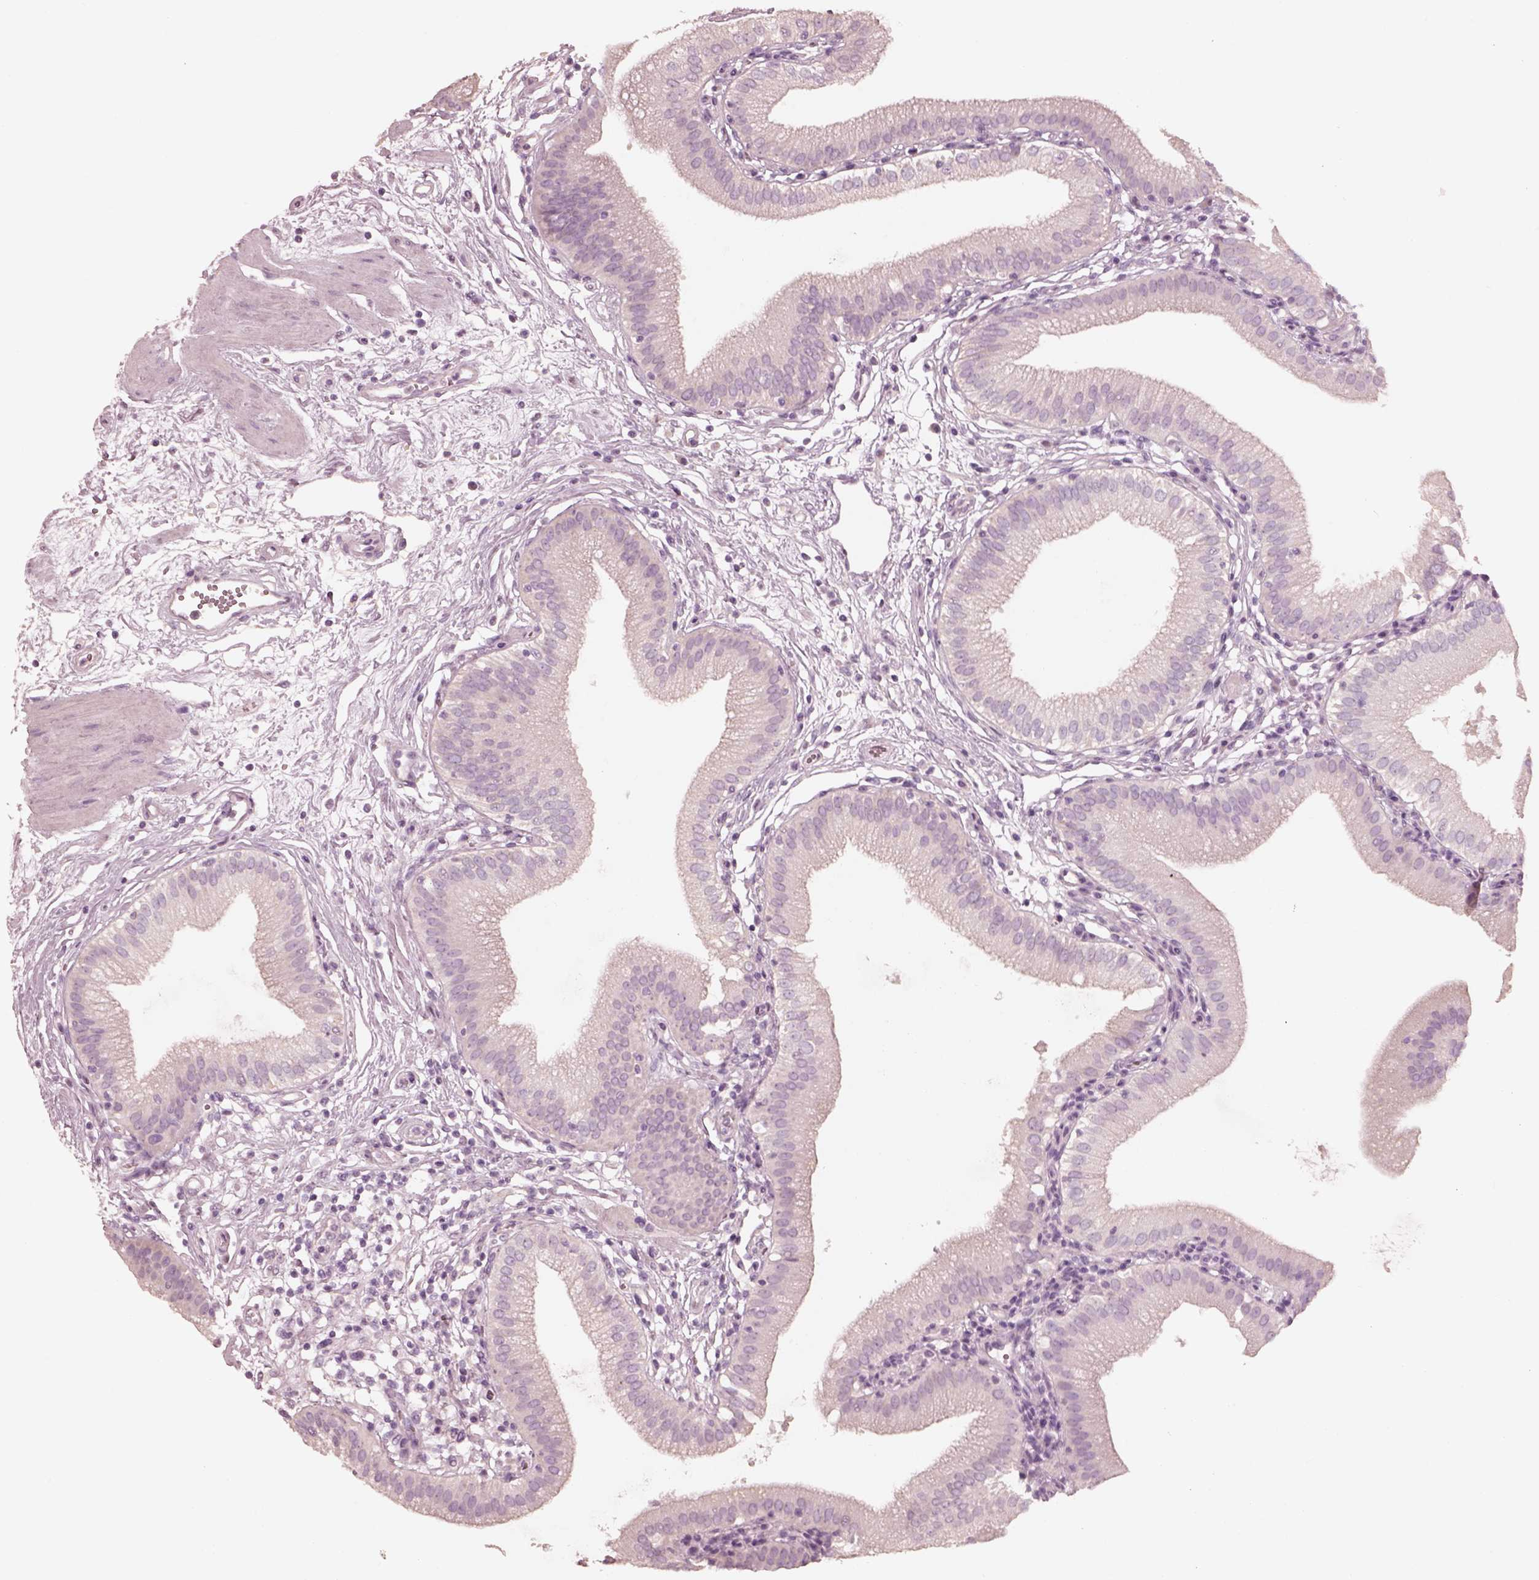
{"staining": {"intensity": "negative", "quantity": "none", "location": "none"}, "tissue": "gallbladder", "cell_type": "Glandular cells", "image_type": "normal", "snomed": [{"axis": "morphology", "description": "Normal tissue, NOS"}, {"axis": "topography", "description": "Gallbladder"}], "caption": "Benign gallbladder was stained to show a protein in brown. There is no significant staining in glandular cells.", "gene": "ZP4", "patient": {"sex": "female", "age": 65}}